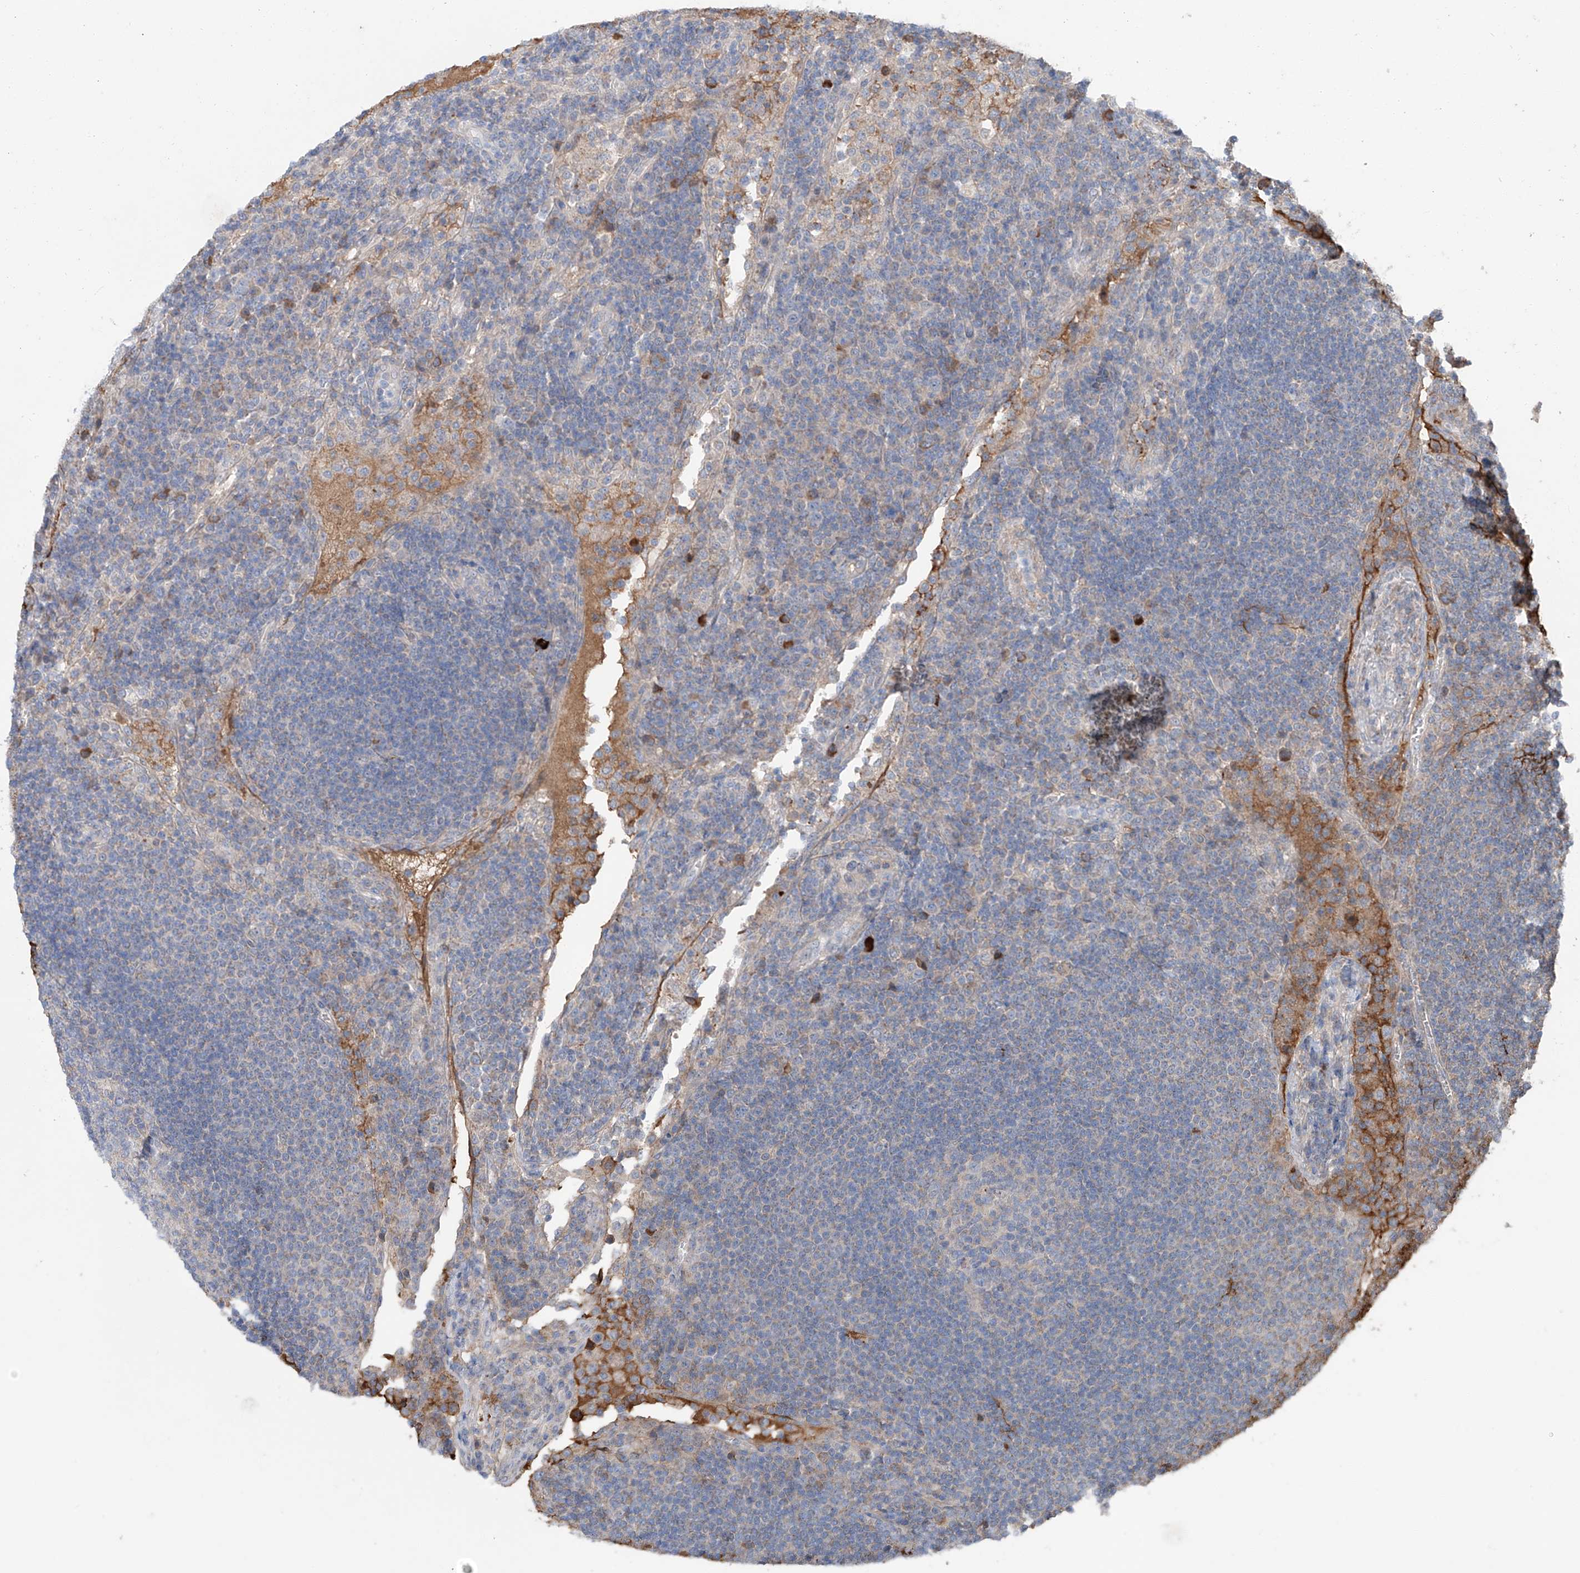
{"staining": {"intensity": "weak", "quantity": "<25%", "location": "cytoplasmic/membranous"}, "tissue": "lymph node", "cell_type": "Germinal center cells", "image_type": "normal", "snomed": [{"axis": "morphology", "description": "Normal tissue, NOS"}, {"axis": "topography", "description": "Lymph node"}], "caption": "The micrograph reveals no staining of germinal center cells in unremarkable lymph node.", "gene": "SIX4", "patient": {"sex": "female", "age": 53}}